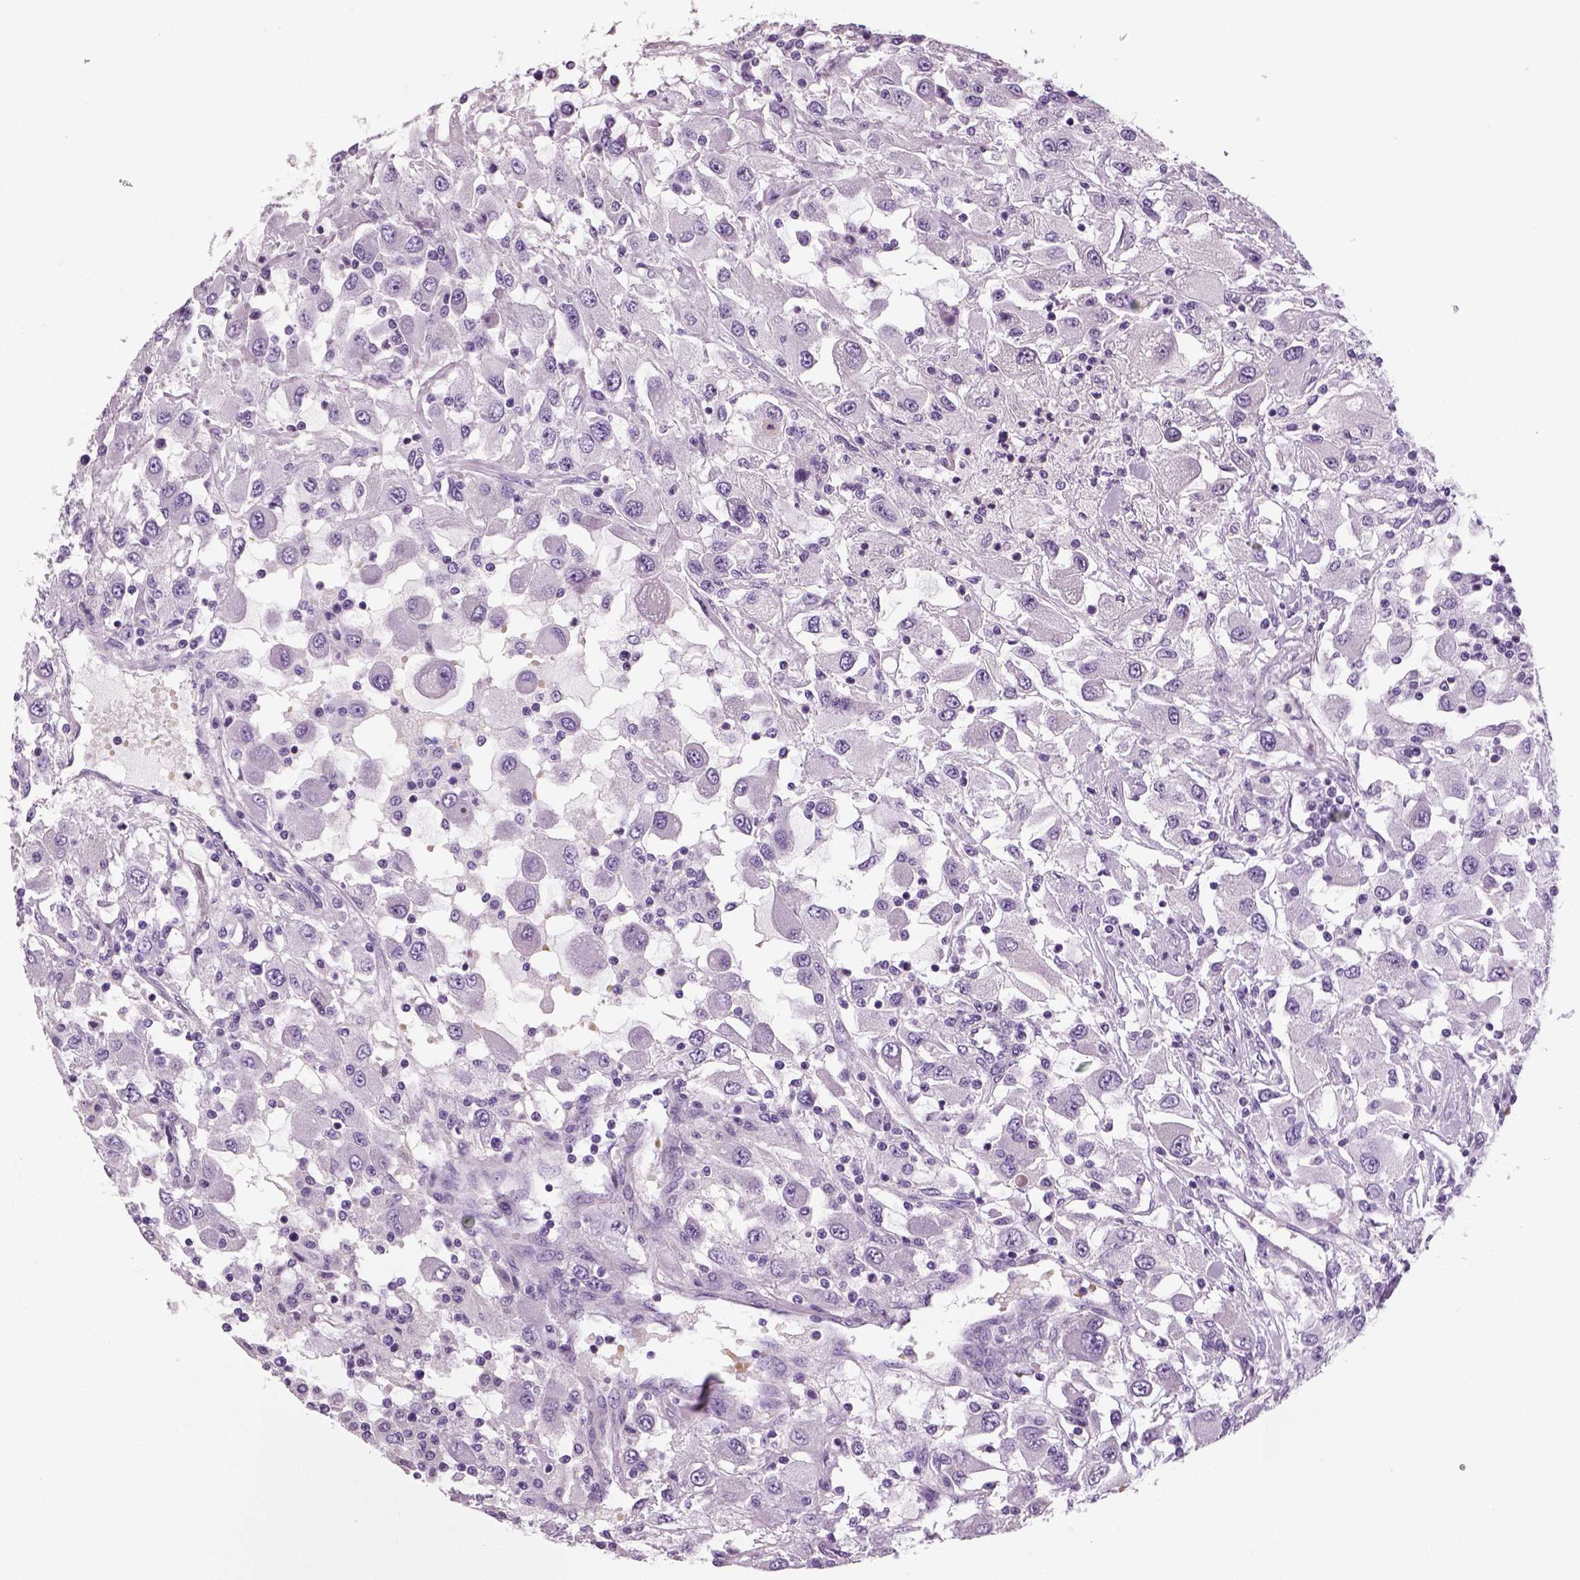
{"staining": {"intensity": "negative", "quantity": "none", "location": "none"}, "tissue": "renal cancer", "cell_type": "Tumor cells", "image_type": "cancer", "snomed": [{"axis": "morphology", "description": "Adenocarcinoma, NOS"}, {"axis": "topography", "description": "Kidney"}], "caption": "Immunohistochemical staining of human renal adenocarcinoma shows no significant positivity in tumor cells.", "gene": "TSPAN7", "patient": {"sex": "female", "age": 67}}